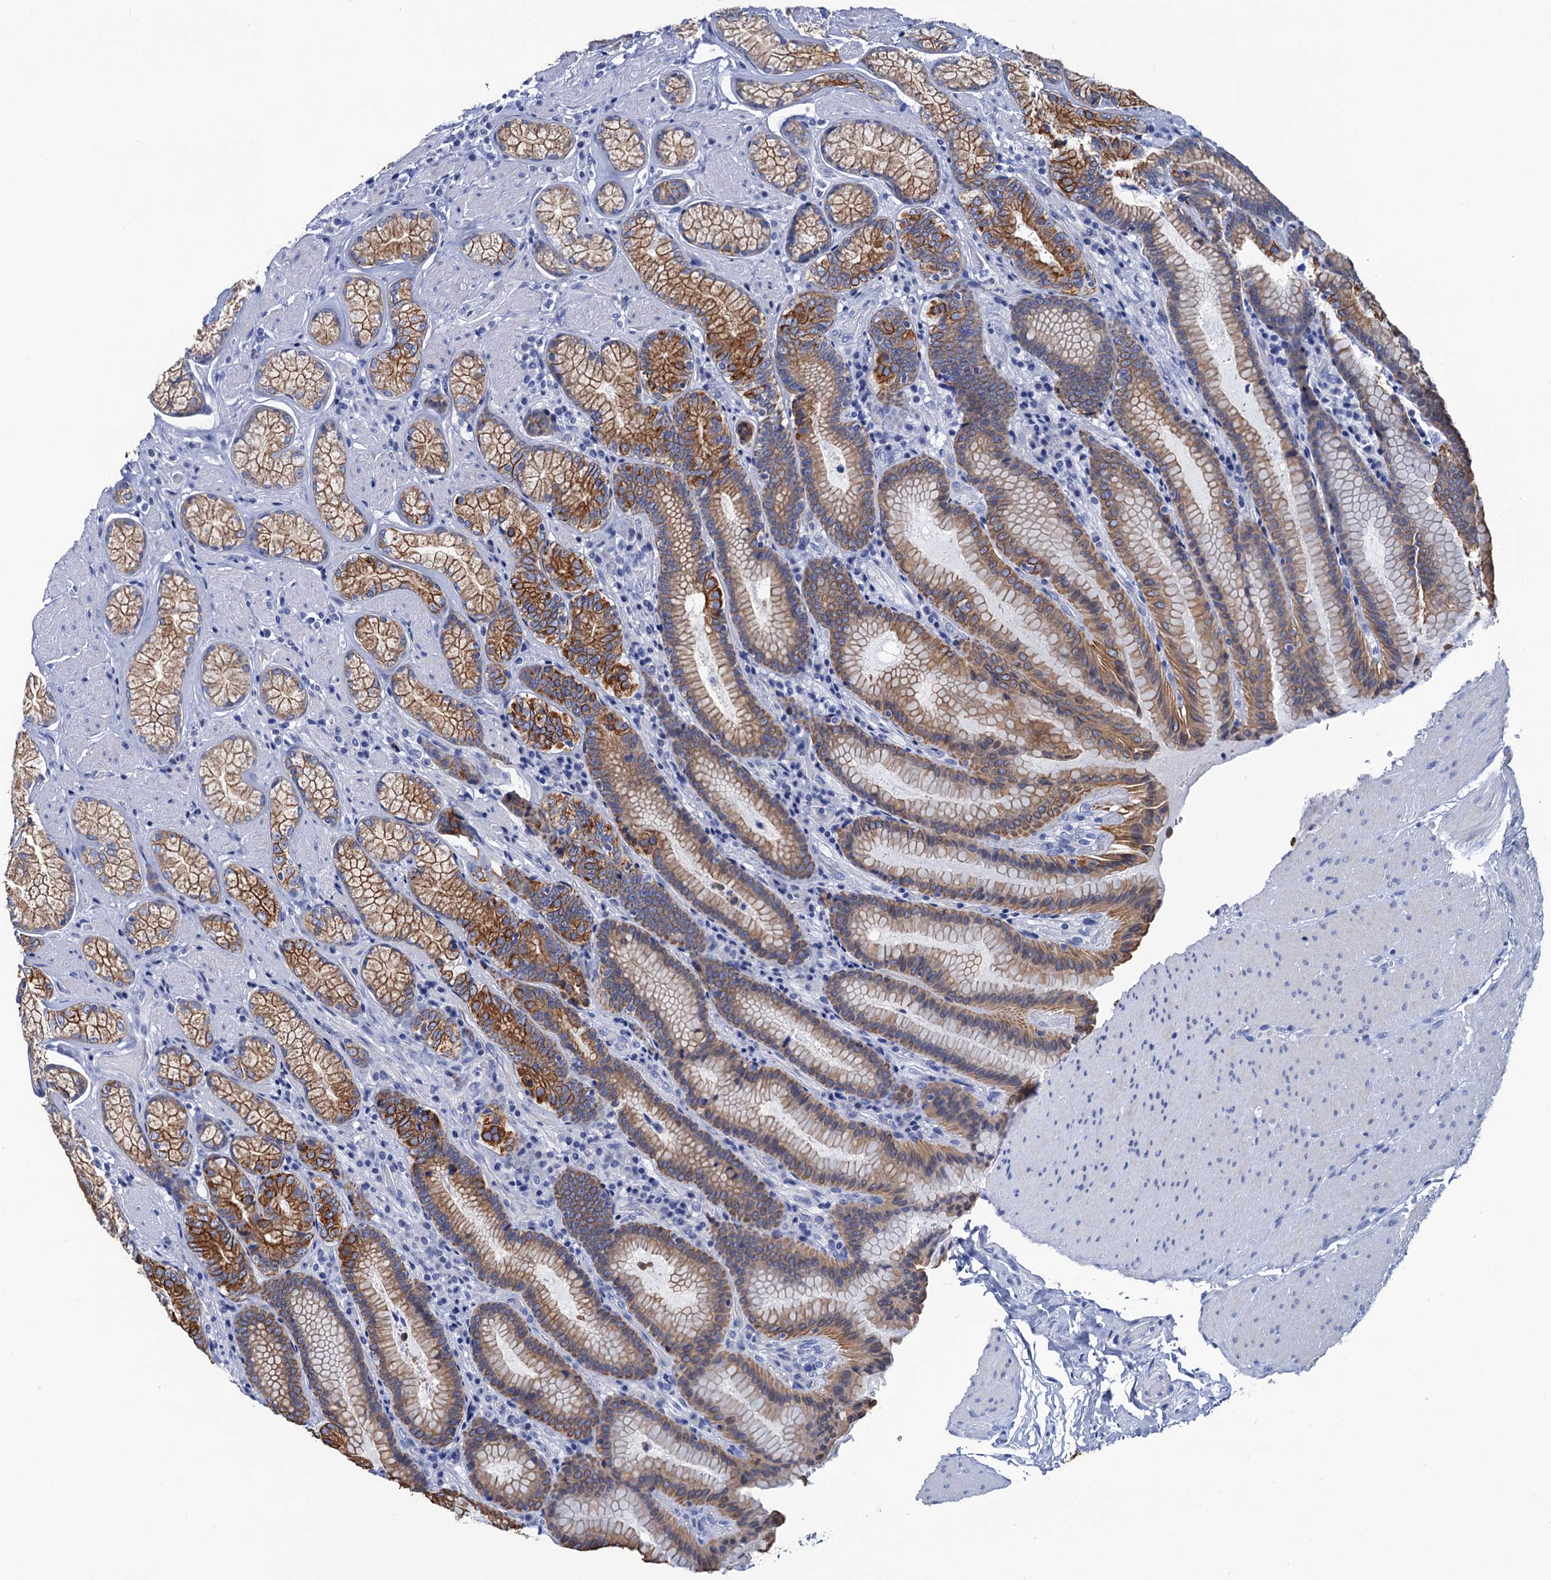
{"staining": {"intensity": "moderate", "quantity": ">75%", "location": "cytoplasmic/membranous"}, "tissue": "stomach", "cell_type": "Glandular cells", "image_type": "normal", "snomed": [{"axis": "morphology", "description": "Normal tissue, NOS"}, {"axis": "topography", "description": "Stomach, upper"}, {"axis": "topography", "description": "Stomach, lower"}], "caption": "IHC staining of normal stomach, which shows medium levels of moderate cytoplasmic/membranous staining in approximately >75% of glandular cells indicating moderate cytoplasmic/membranous protein staining. The staining was performed using DAB (3,3'-diaminobenzidine) (brown) for protein detection and nuclei were counterstained in hematoxylin (blue).", "gene": "RAB3IP", "patient": {"sex": "female", "age": 76}}